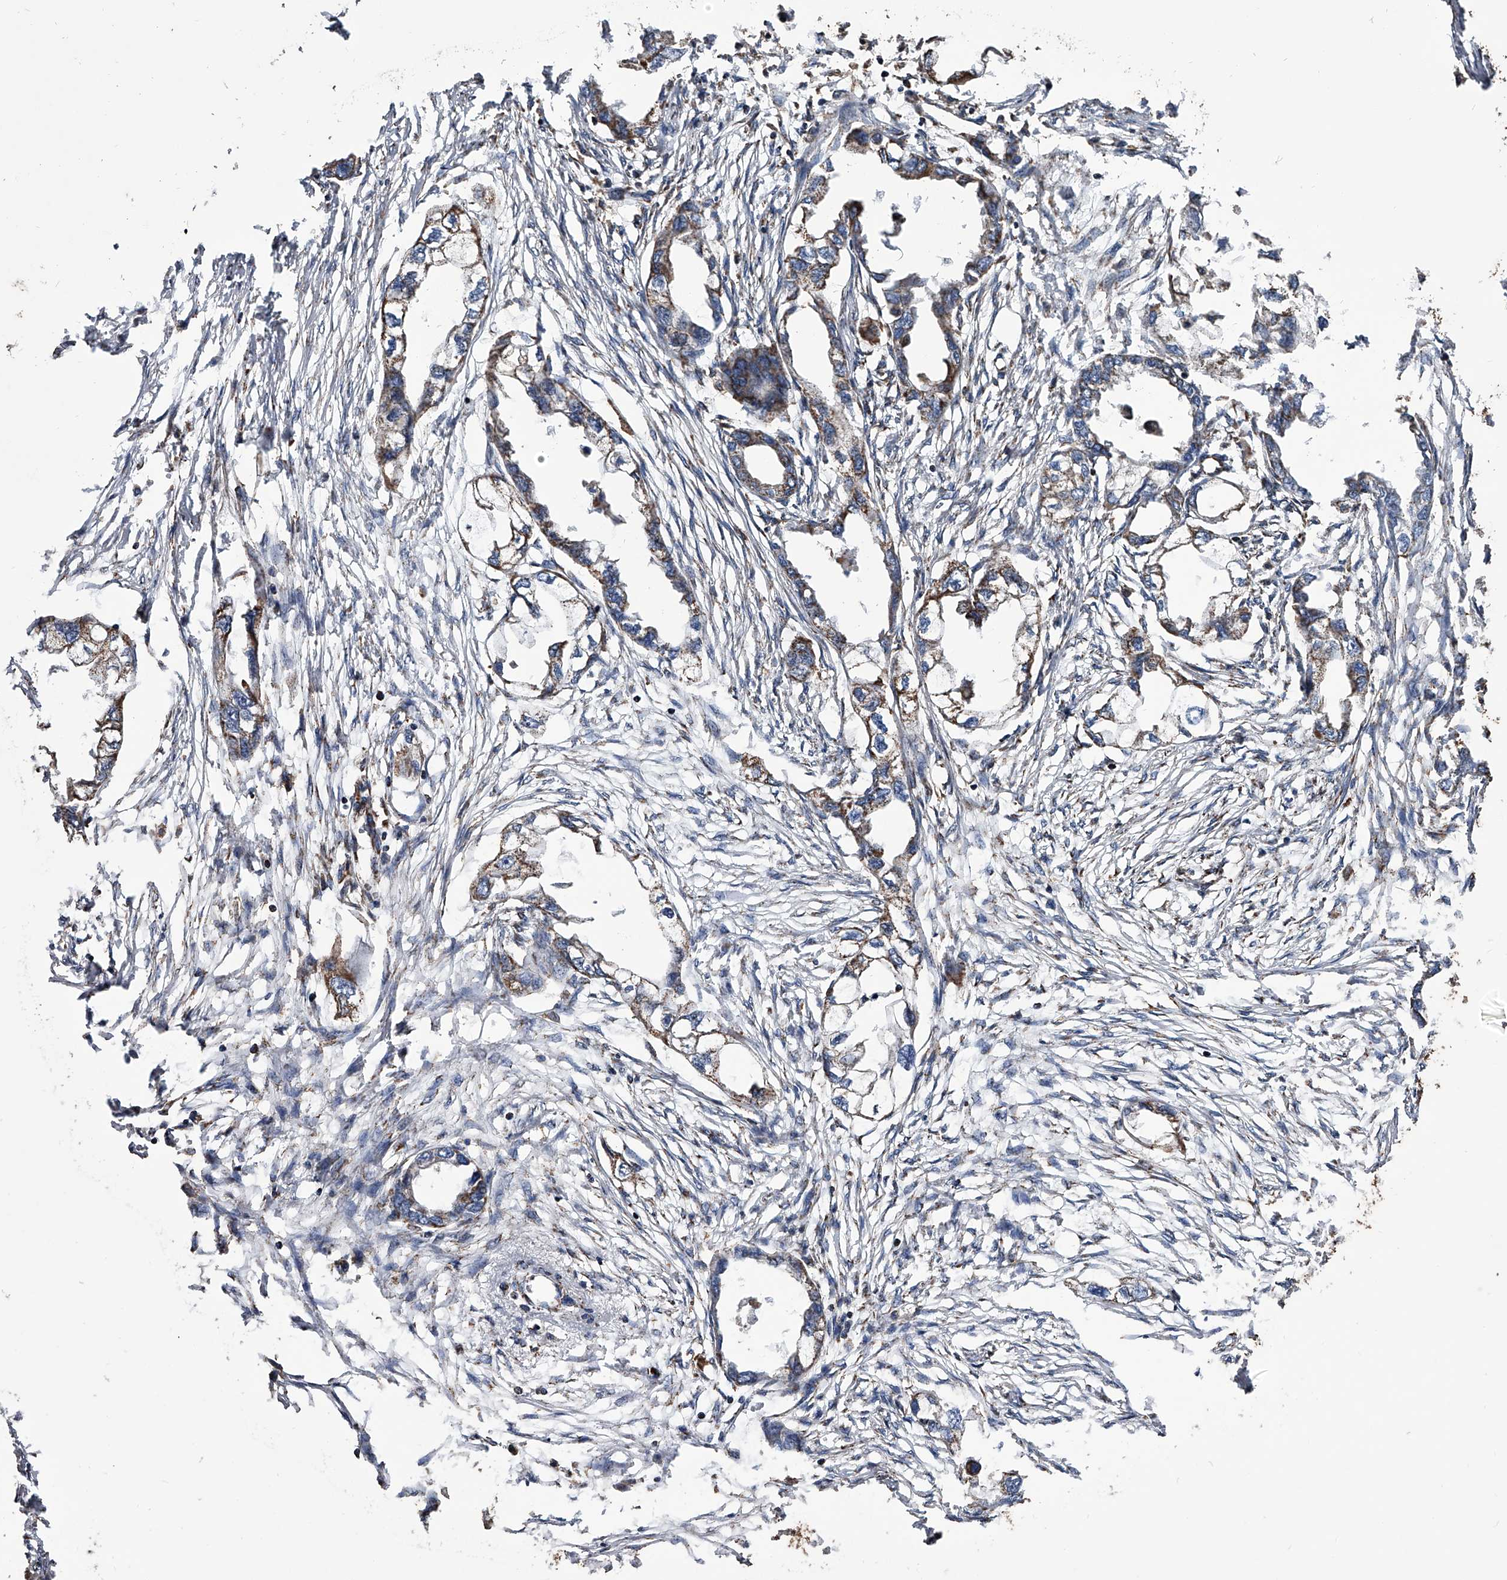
{"staining": {"intensity": "moderate", "quantity": "25%-75%", "location": "cytoplasmic/membranous"}, "tissue": "endometrial cancer", "cell_type": "Tumor cells", "image_type": "cancer", "snomed": [{"axis": "morphology", "description": "Adenocarcinoma, NOS"}, {"axis": "morphology", "description": "Adenocarcinoma, metastatic, NOS"}, {"axis": "topography", "description": "Adipose tissue"}, {"axis": "topography", "description": "Endometrium"}], "caption": "A histopathology image of human endometrial cancer (adenocarcinoma) stained for a protein demonstrates moderate cytoplasmic/membranous brown staining in tumor cells. (DAB IHC, brown staining for protein, blue staining for nuclei).", "gene": "SMPDL3A", "patient": {"sex": "female", "age": 67}}